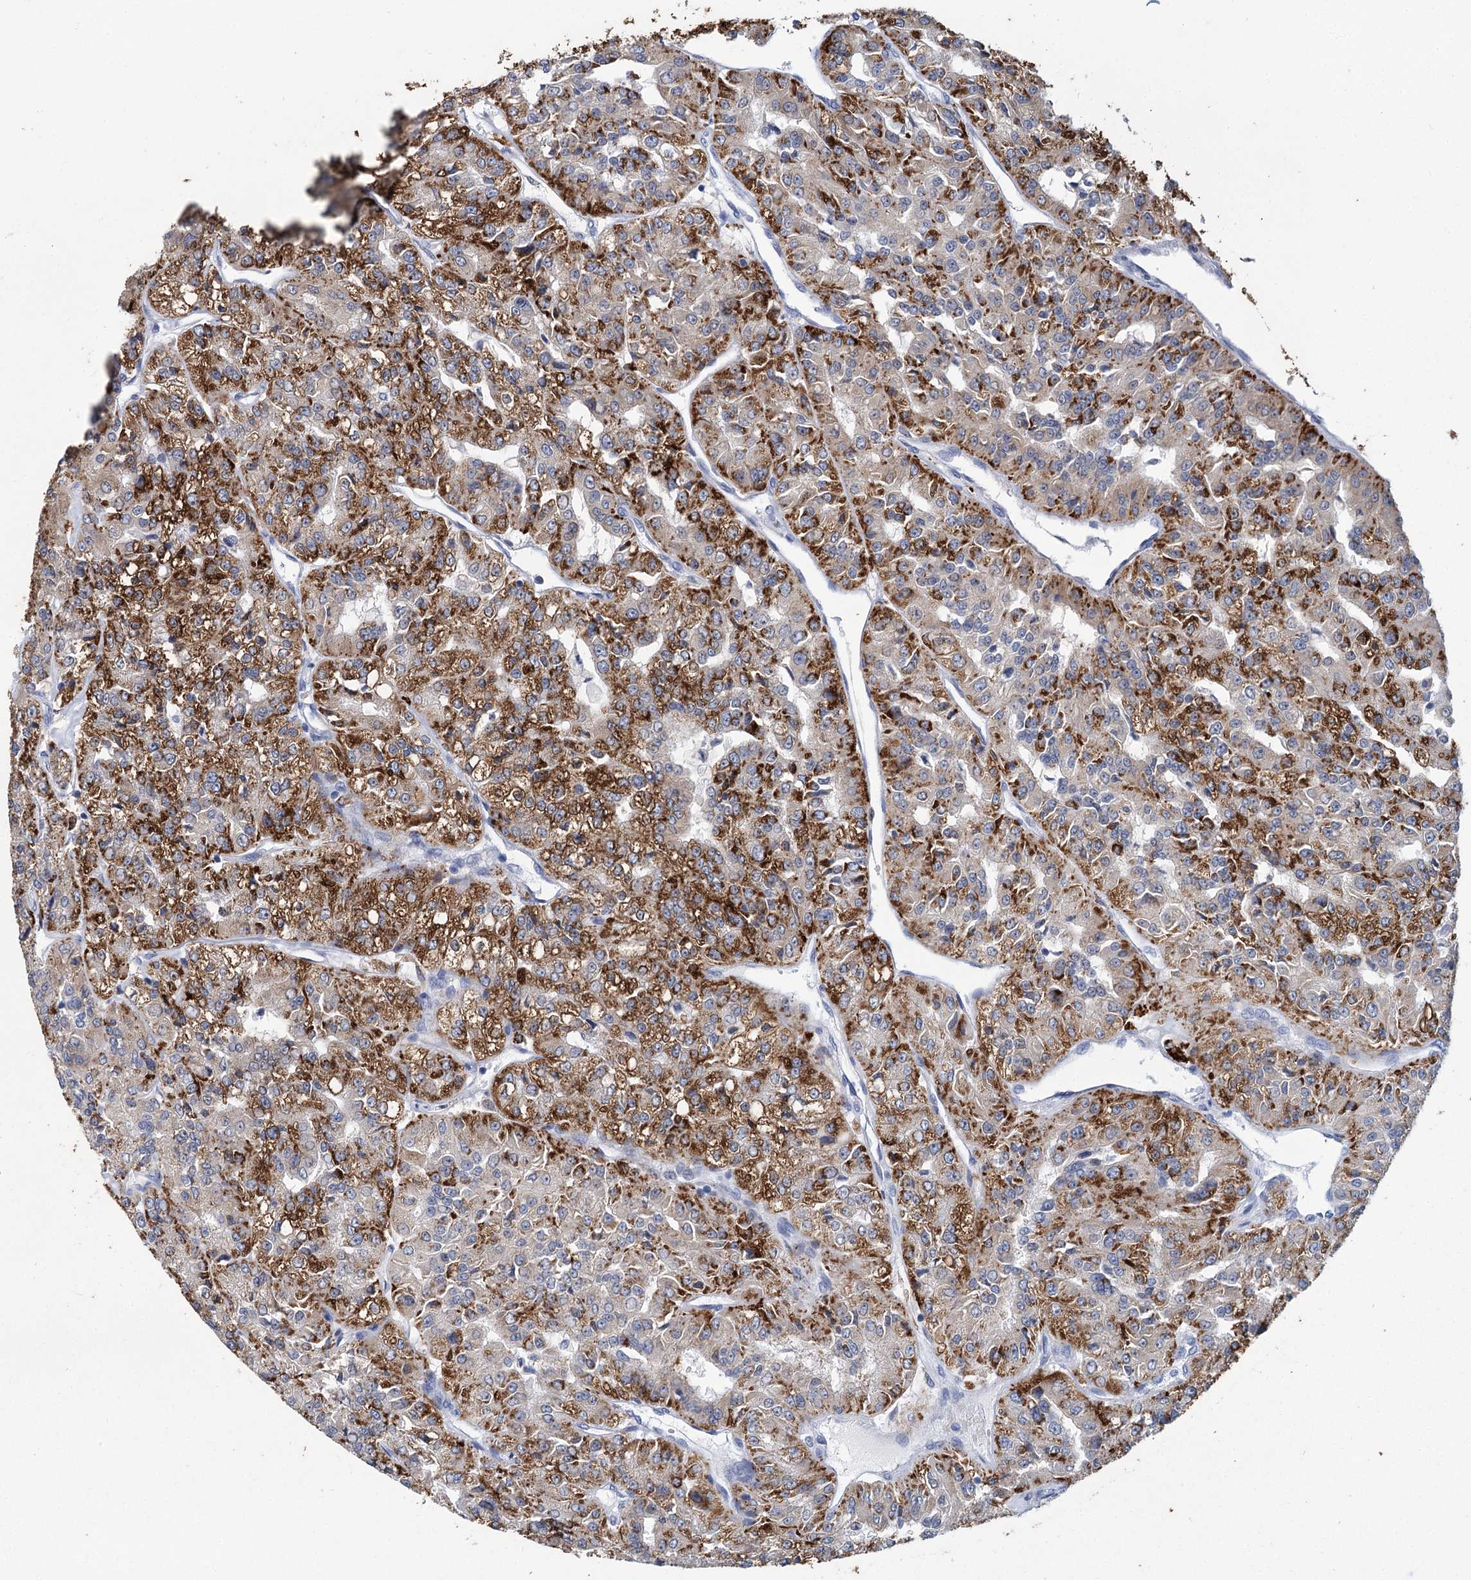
{"staining": {"intensity": "strong", "quantity": "25%-75%", "location": "cytoplasmic/membranous"}, "tissue": "renal cancer", "cell_type": "Tumor cells", "image_type": "cancer", "snomed": [{"axis": "morphology", "description": "Adenocarcinoma, NOS"}, {"axis": "topography", "description": "Kidney"}], "caption": "IHC photomicrograph of neoplastic tissue: human renal cancer (adenocarcinoma) stained using immunohistochemistry displays high levels of strong protein expression localized specifically in the cytoplasmic/membranous of tumor cells, appearing as a cytoplasmic/membranous brown color.", "gene": "METTL7B", "patient": {"sex": "female", "age": 63}}